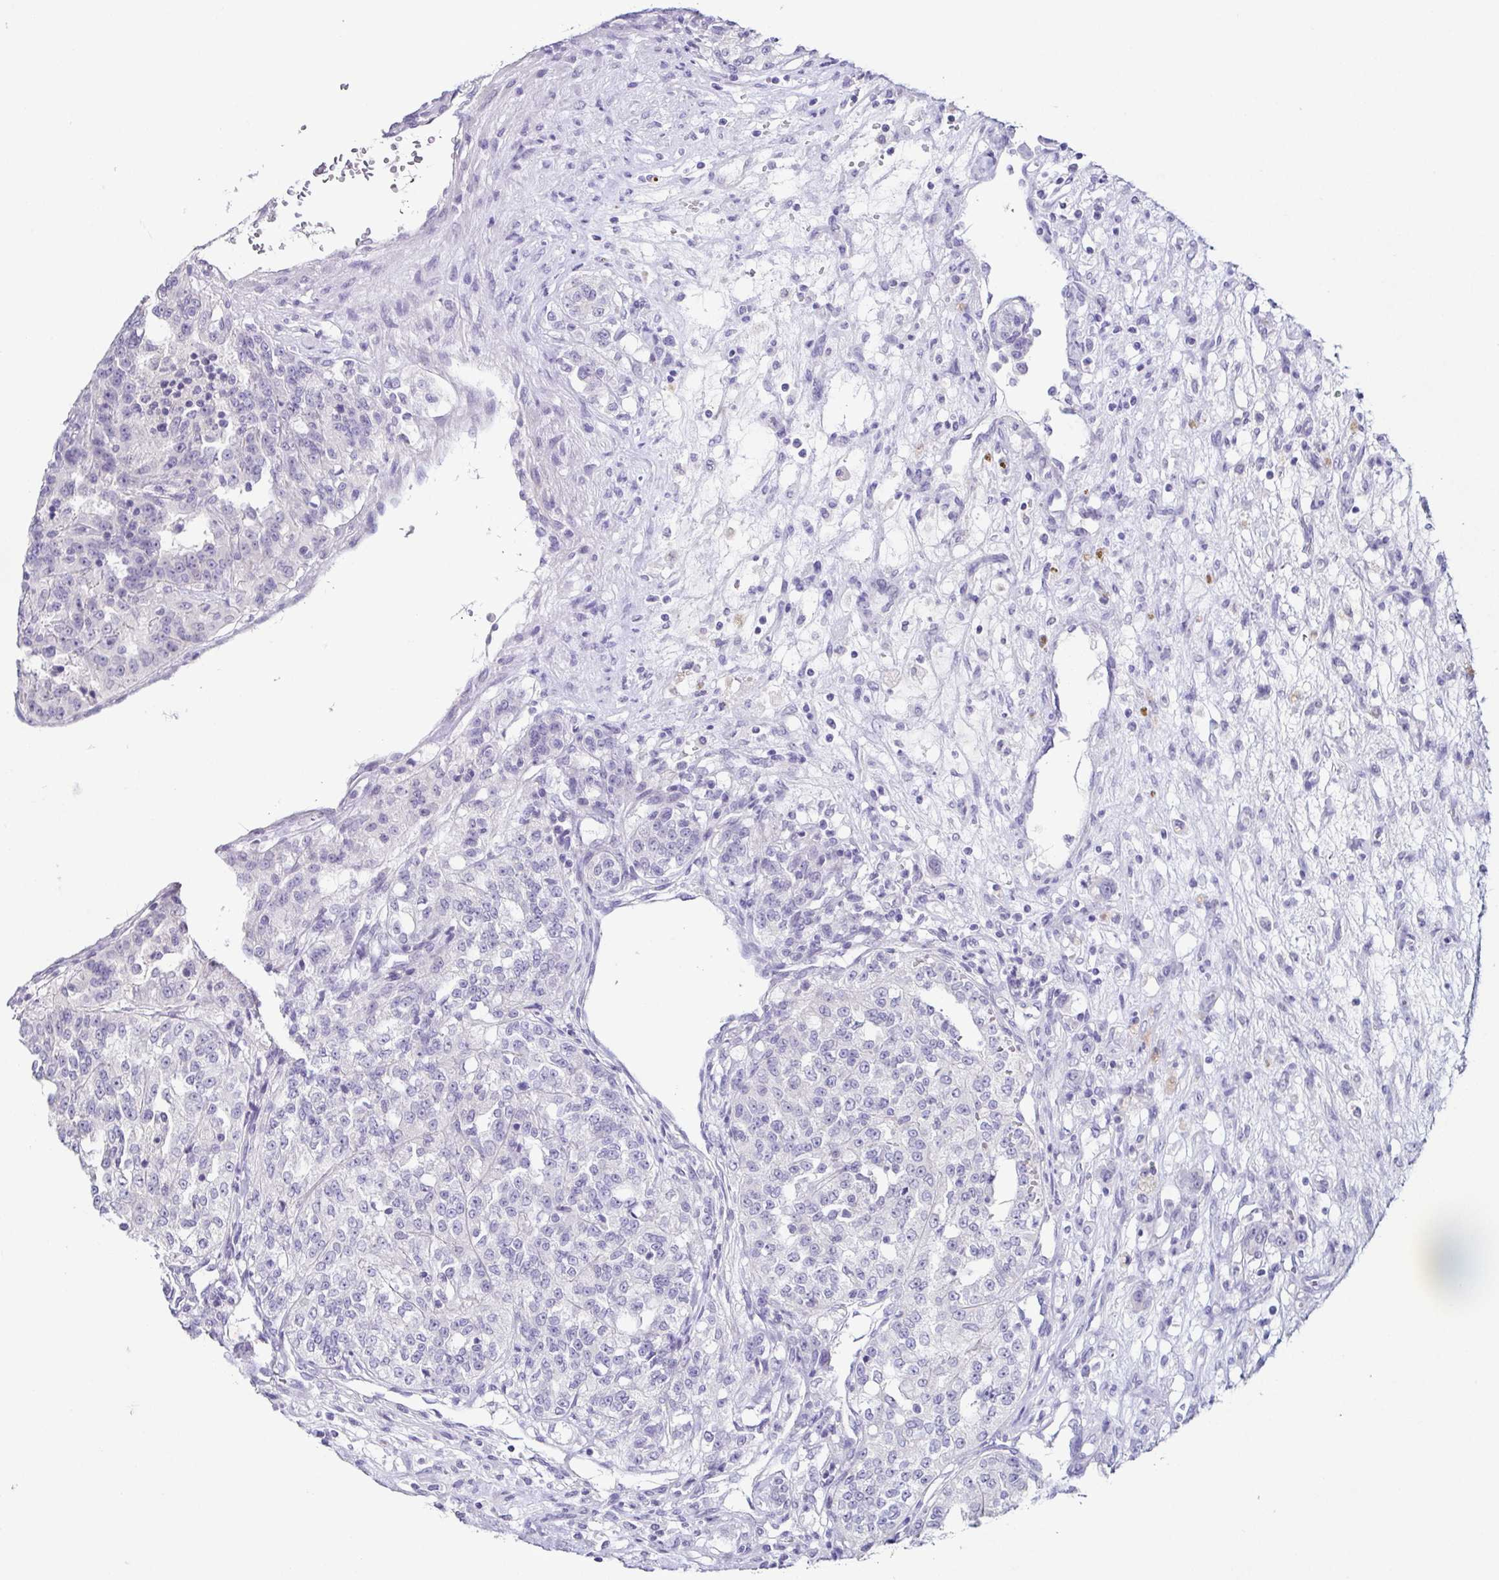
{"staining": {"intensity": "negative", "quantity": "none", "location": "none"}, "tissue": "renal cancer", "cell_type": "Tumor cells", "image_type": "cancer", "snomed": [{"axis": "morphology", "description": "Adenocarcinoma, NOS"}, {"axis": "topography", "description": "Kidney"}], "caption": "This is a micrograph of immunohistochemistry staining of renal cancer (adenocarcinoma), which shows no positivity in tumor cells.", "gene": "TP73", "patient": {"sex": "female", "age": 63}}